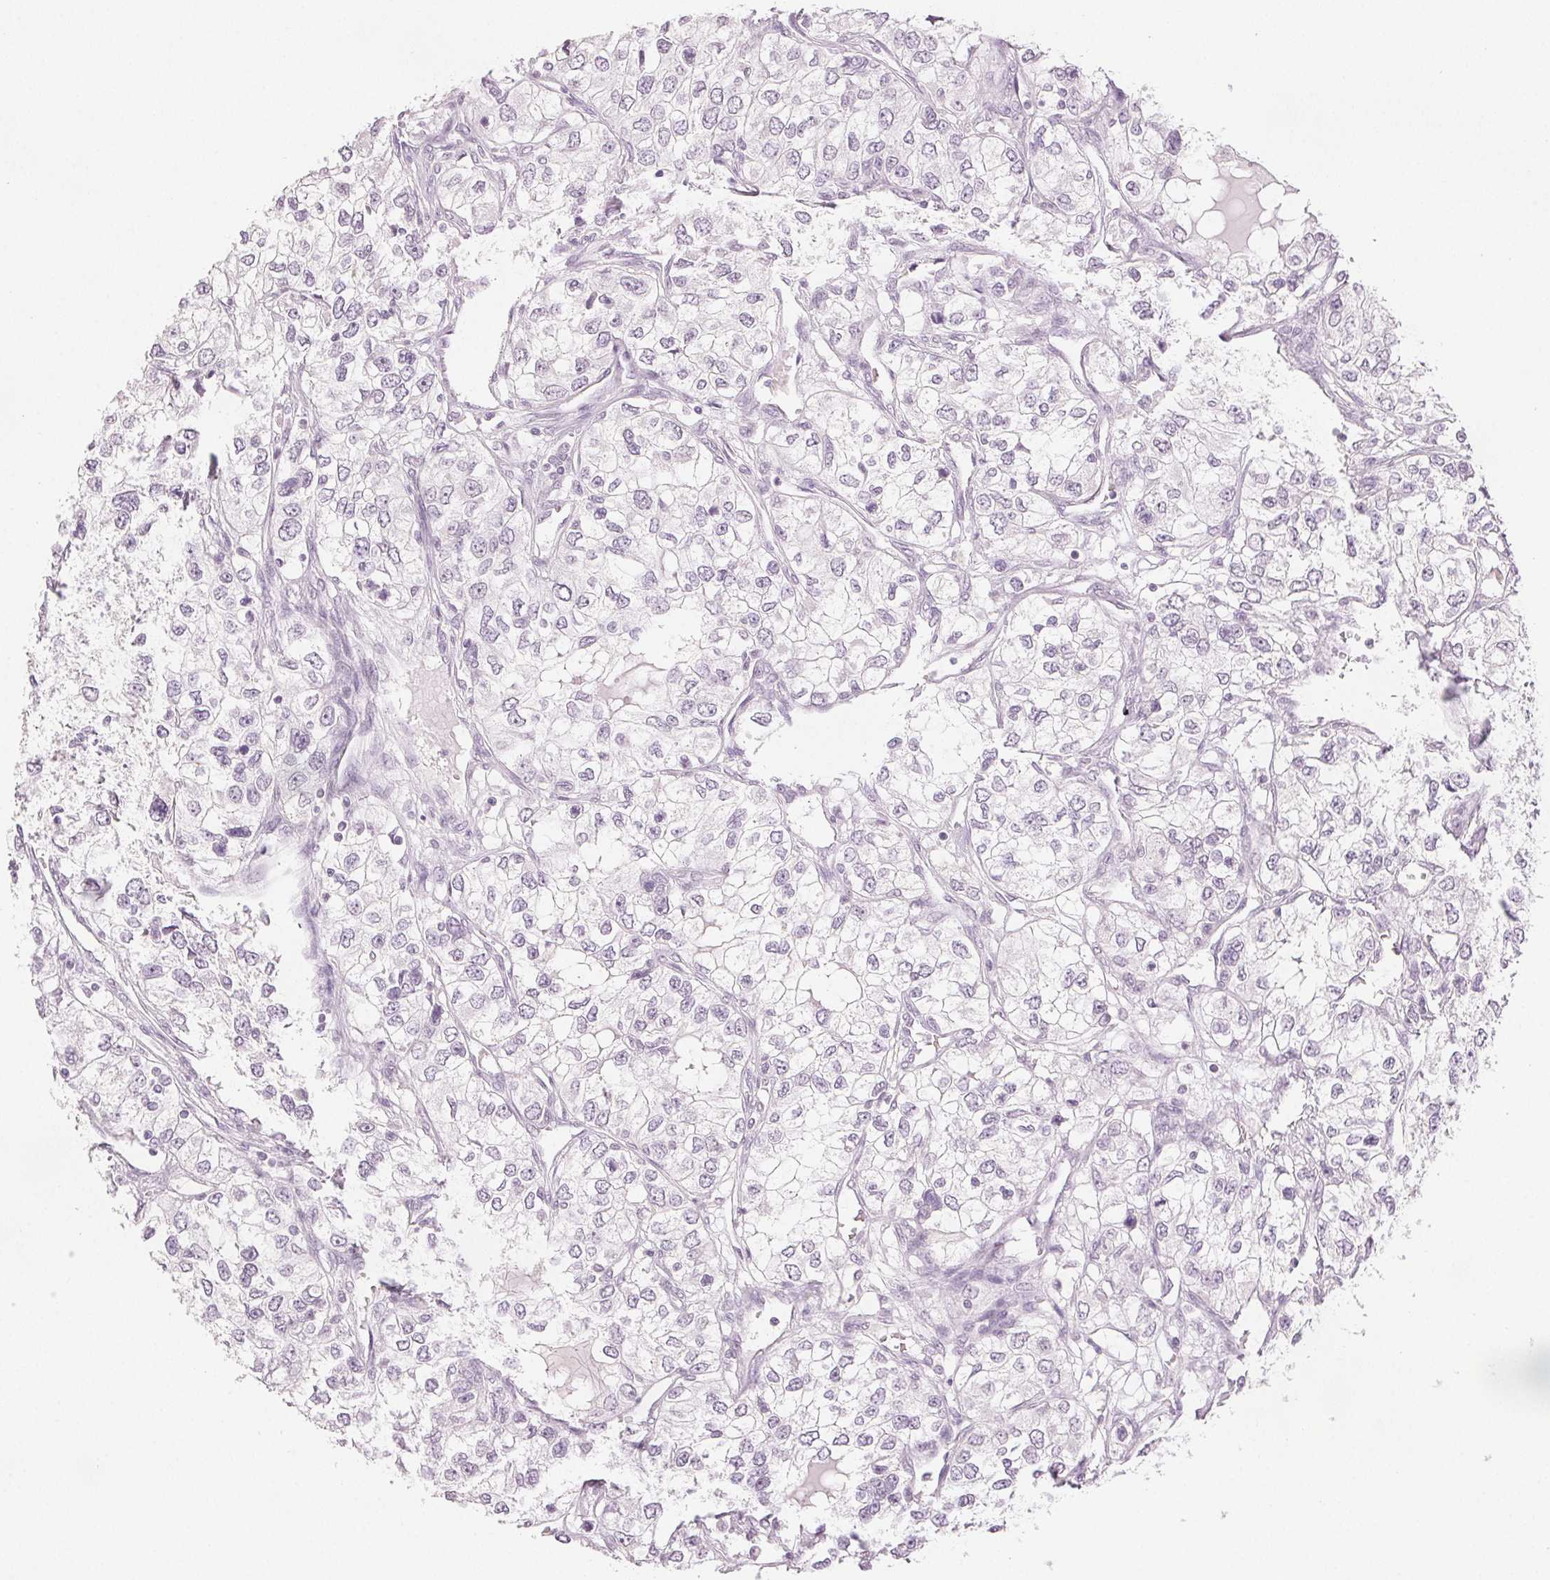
{"staining": {"intensity": "negative", "quantity": "none", "location": "none"}, "tissue": "renal cancer", "cell_type": "Tumor cells", "image_type": "cancer", "snomed": [{"axis": "morphology", "description": "Adenocarcinoma, NOS"}, {"axis": "topography", "description": "Kidney"}], "caption": "Renal adenocarcinoma was stained to show a protein in brown. There is no significant positivity in tumor cells.", "gene": "SCGN", "patient": {"sex": "female", "age": 59}}